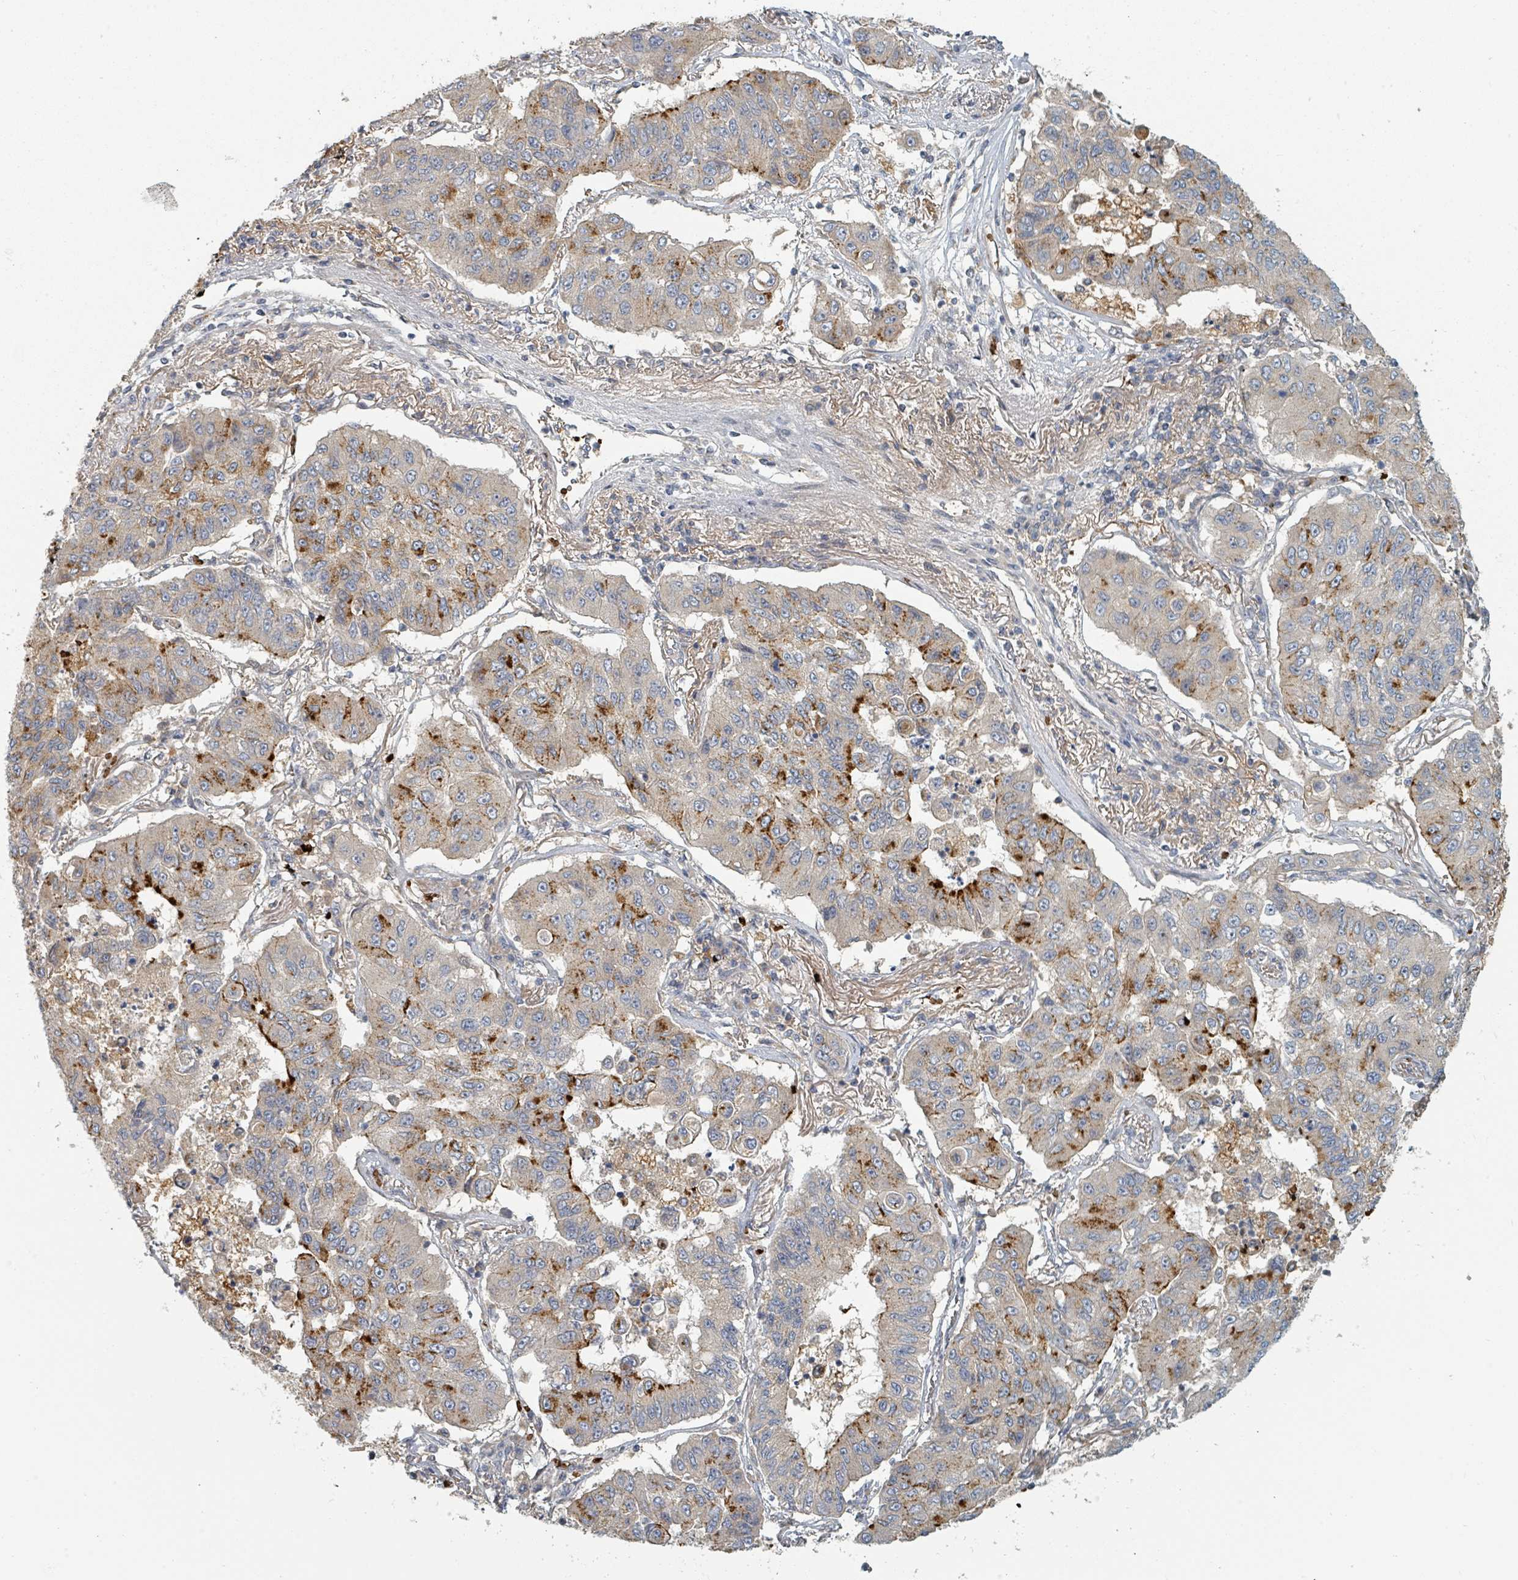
{"staining": {"intensity": "strong", "quantity": "25%-75%", "location": "cytoplasmic/membranous"}, "tissue": "lung cancer", "cell_type": "Tumor cells", "image_type": "cancer", "snomed": [{"axis": "morphology", "description": "Squamous cell carcinoma, NOS"}, {"axis": "topography", "description": "Lung"}], "caption": "Immunohistochemistry (DAB) staining of human lung cancer reveals strong cytoplasmic/membranous protein expression in approximately 25%-75% of tumor cells.", "gene": "TRPC4AP", "patient": {"sex": "male", "age": 74}}